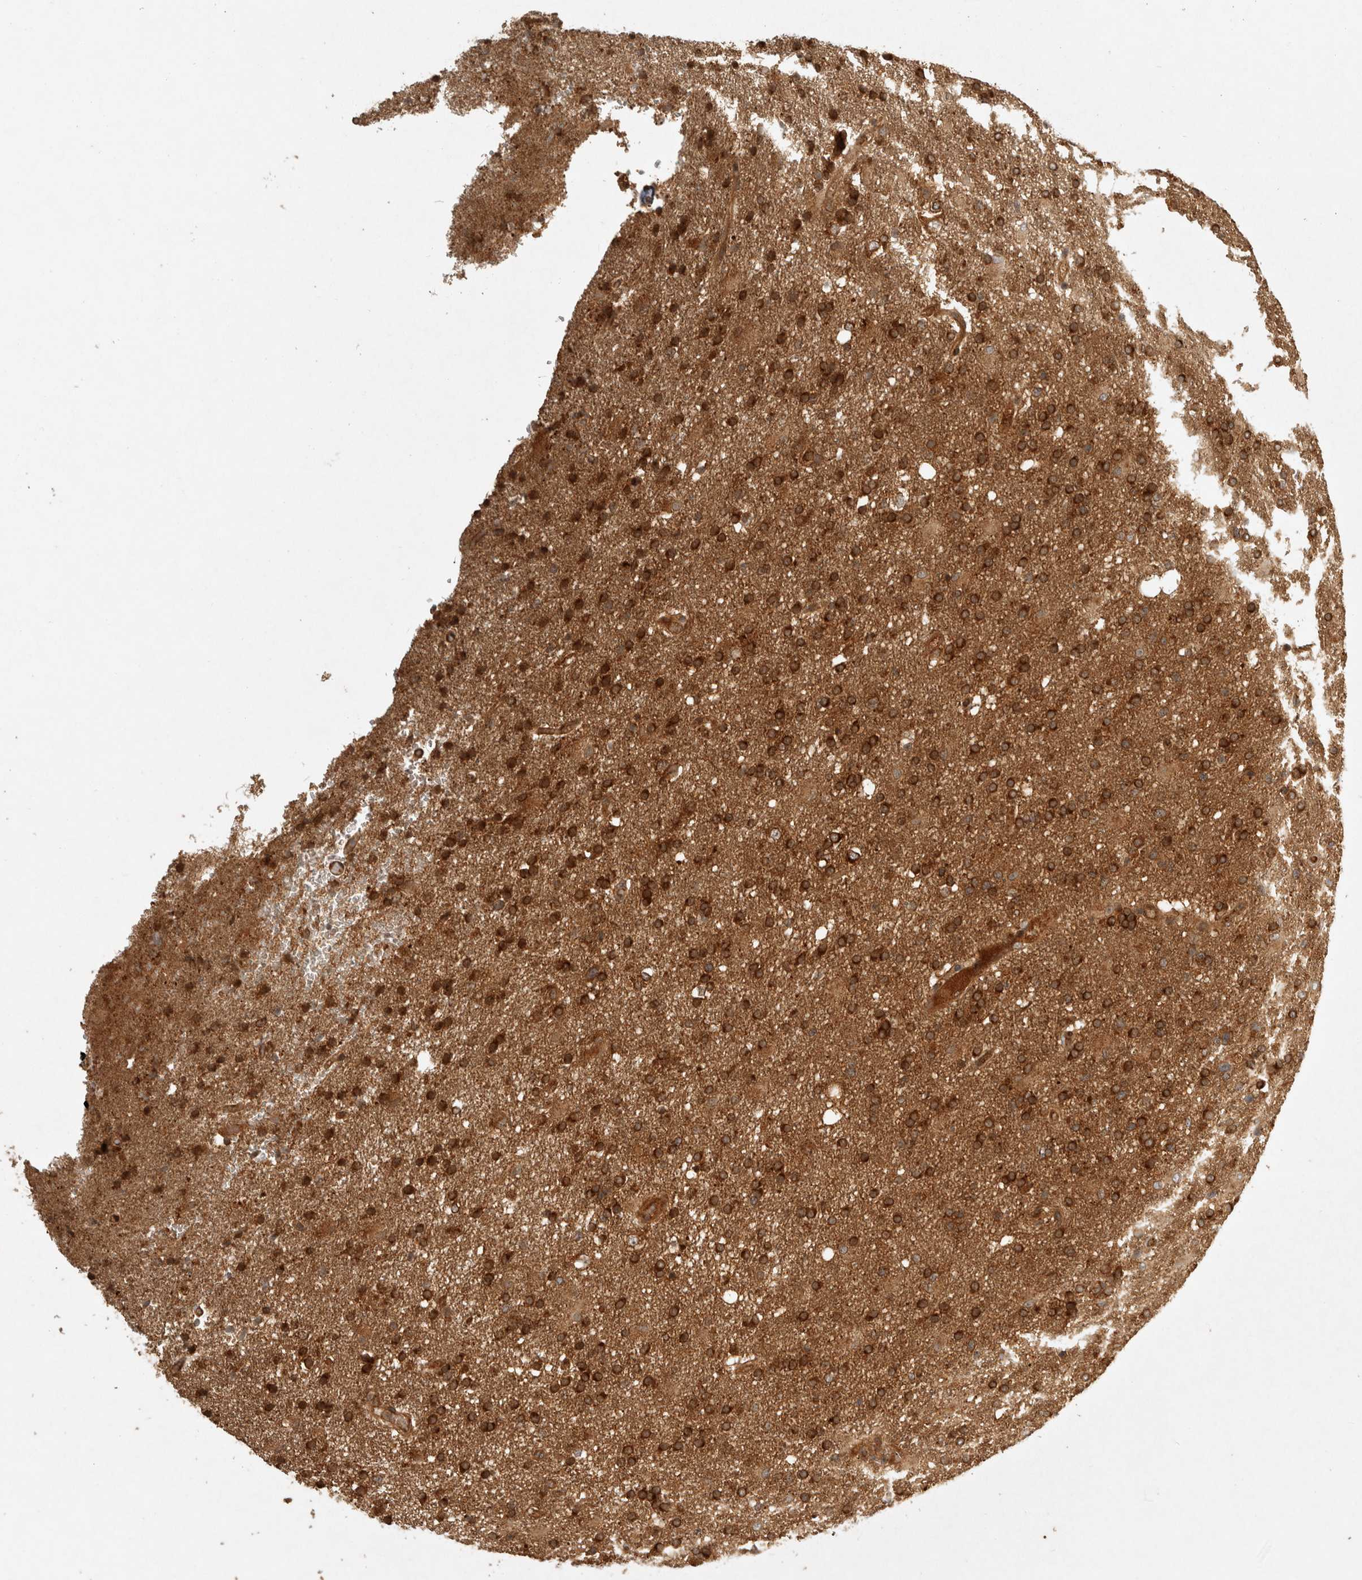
{"staining": {"intensity": "strong", "quantity": ">75%", "location": "cytoplasmic/membranous"}, "tissue": "glioma", "cell_type": "Tumor cells", "image_type": "cancer", "snomed": [{"axis": "morphology", "description": "Glioma, malignant, High grade"}, {"axis": "topography", "description": "Brain"}], "caption": "Immunohistochemistry of human malignant glioma (high-grade) shows high levels of strong cytoplasmic/membranous expression in about >75% of tumor cells.", "gene": "CAMSAP2", "patient": {"sex": "male", "age": 72}}